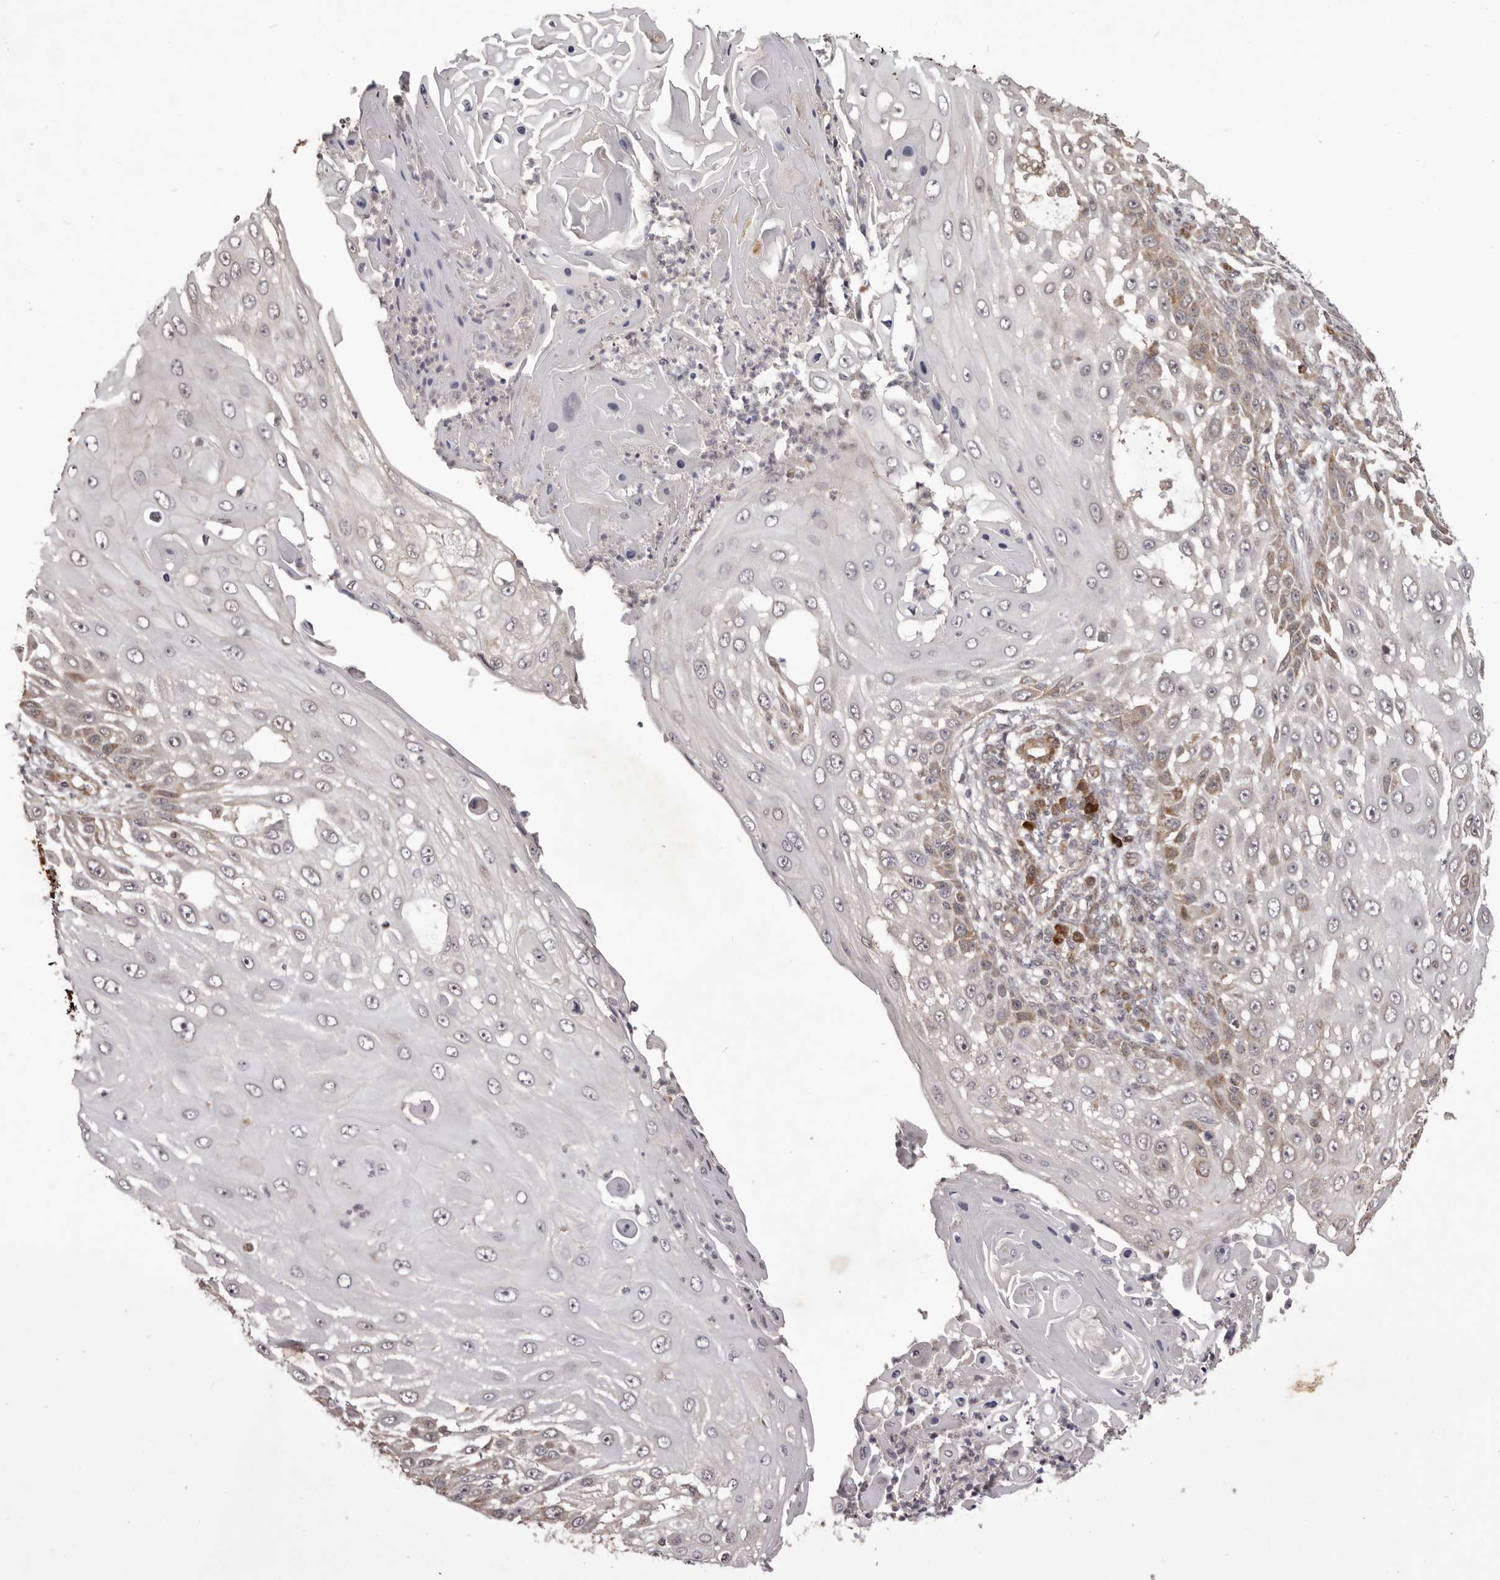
{"staining": {"intensity": "weak", "quantity": "<25%", "location": "cytoplasmic/membranous"}, "tissue": "skin cancer", "cell_type": "Tumor cells", "image_type": "cancer", "snomed": [{"axis": "morphology", "description": "Squamous cell carcinoma, NOS"}, {"axis": "topography", "description": "Skin"}], "caption": "Micrograph shows no significant protein positivity in tumor cells of skin cancer. (DAB IHC visualized using brightfield microscopy, high magnification).", "gene": "GFOD1", "patient": {"sex": "female", "age": 44}}